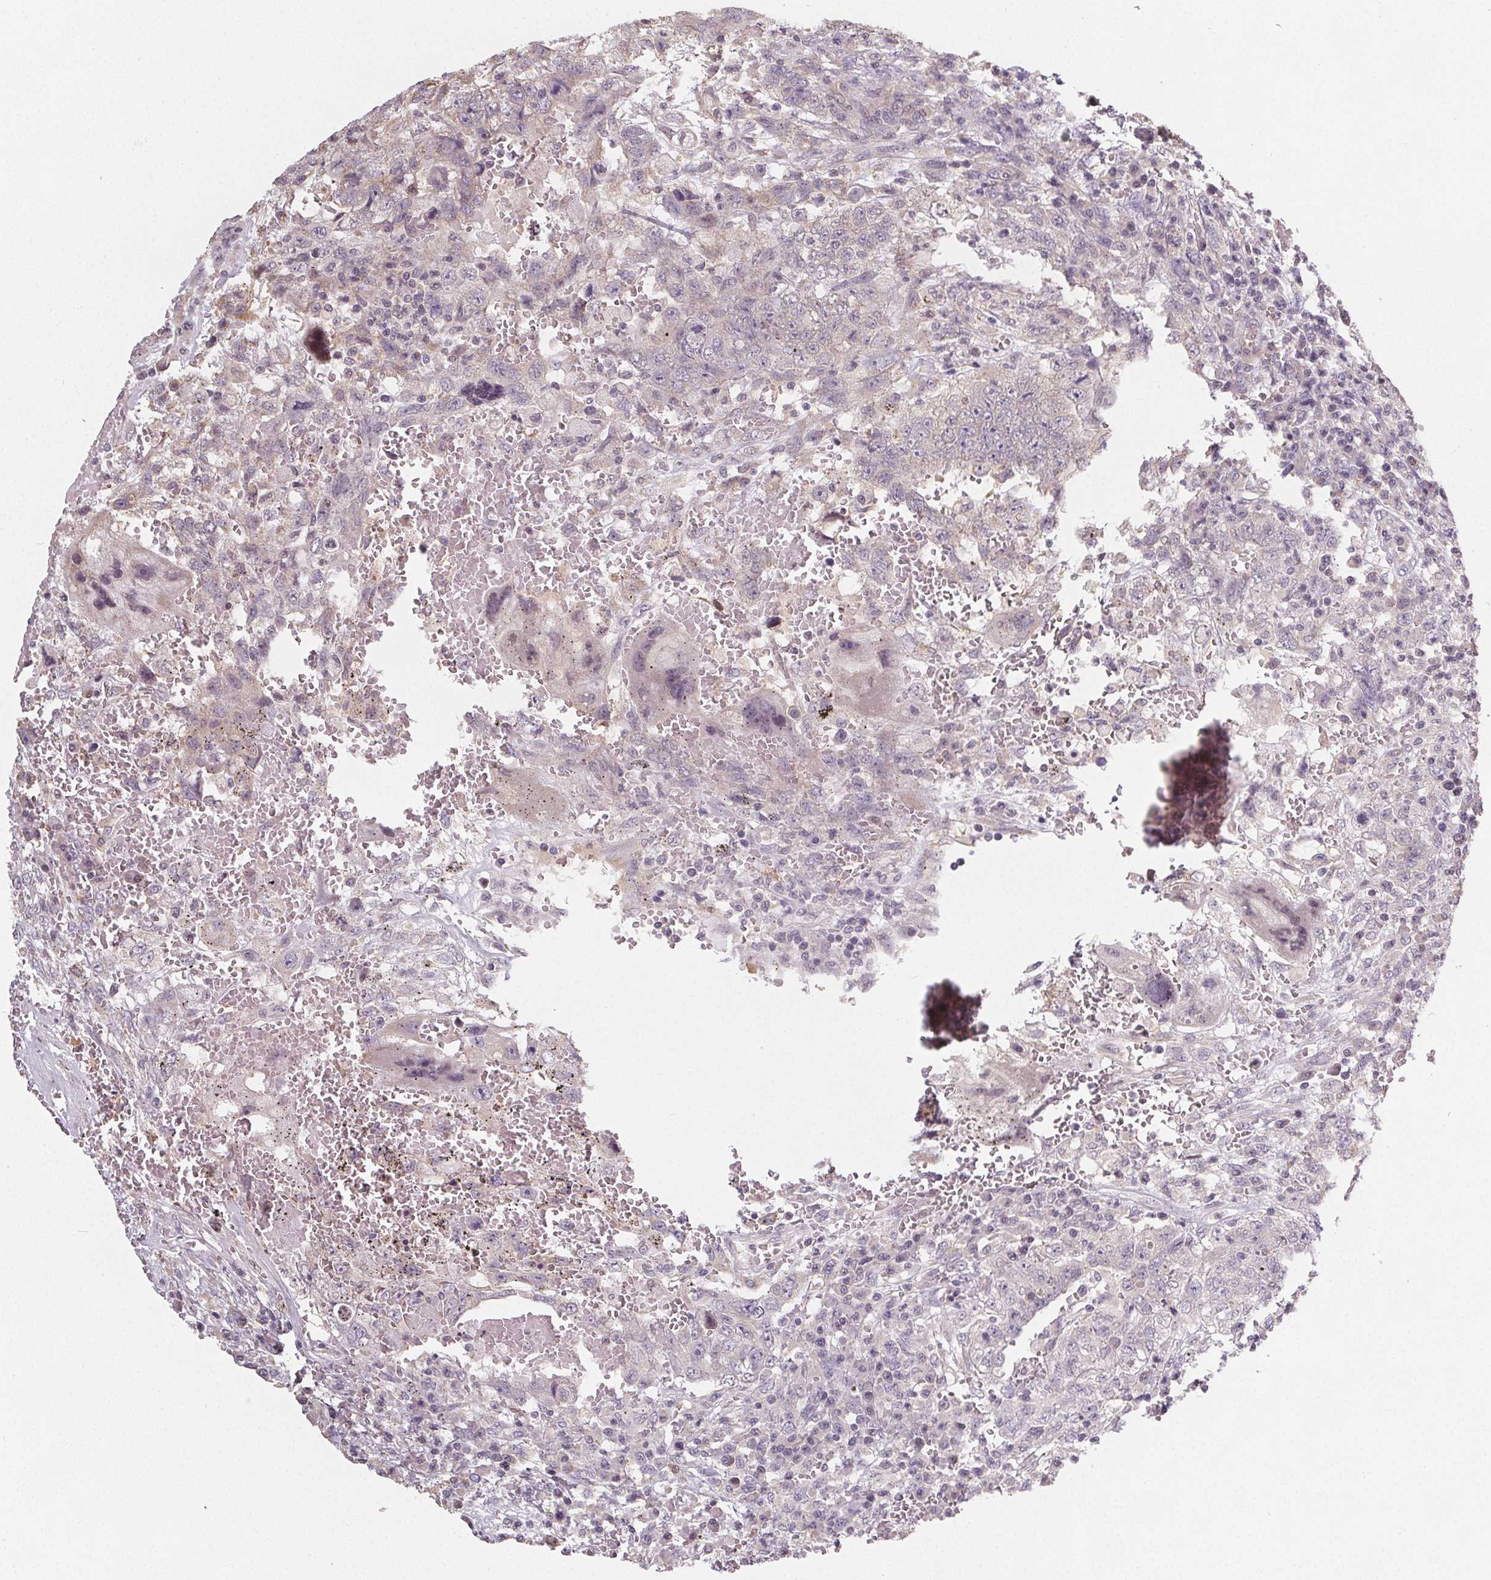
{"staining": {"intensity": "negative", "quantity": "none", "location": "none"}, "tissue": "testis cancer", "cell_type": "Tumor cells", "image_type": "cancer", "snomed": [{"axis": "morphology", "description": "Carcinoma, Embryonal, NOS"}, {"axis": "topography", "description": "Testis"}], "caption": "Immunohistochemical staining of human testis cancer demonstrates no significant staining in tumor cells. (DAB IHC visualized using brightfield microscopy, high magnification).", "gene": "SLC26A2", "patient": {"sex": "male", "age": 26}}